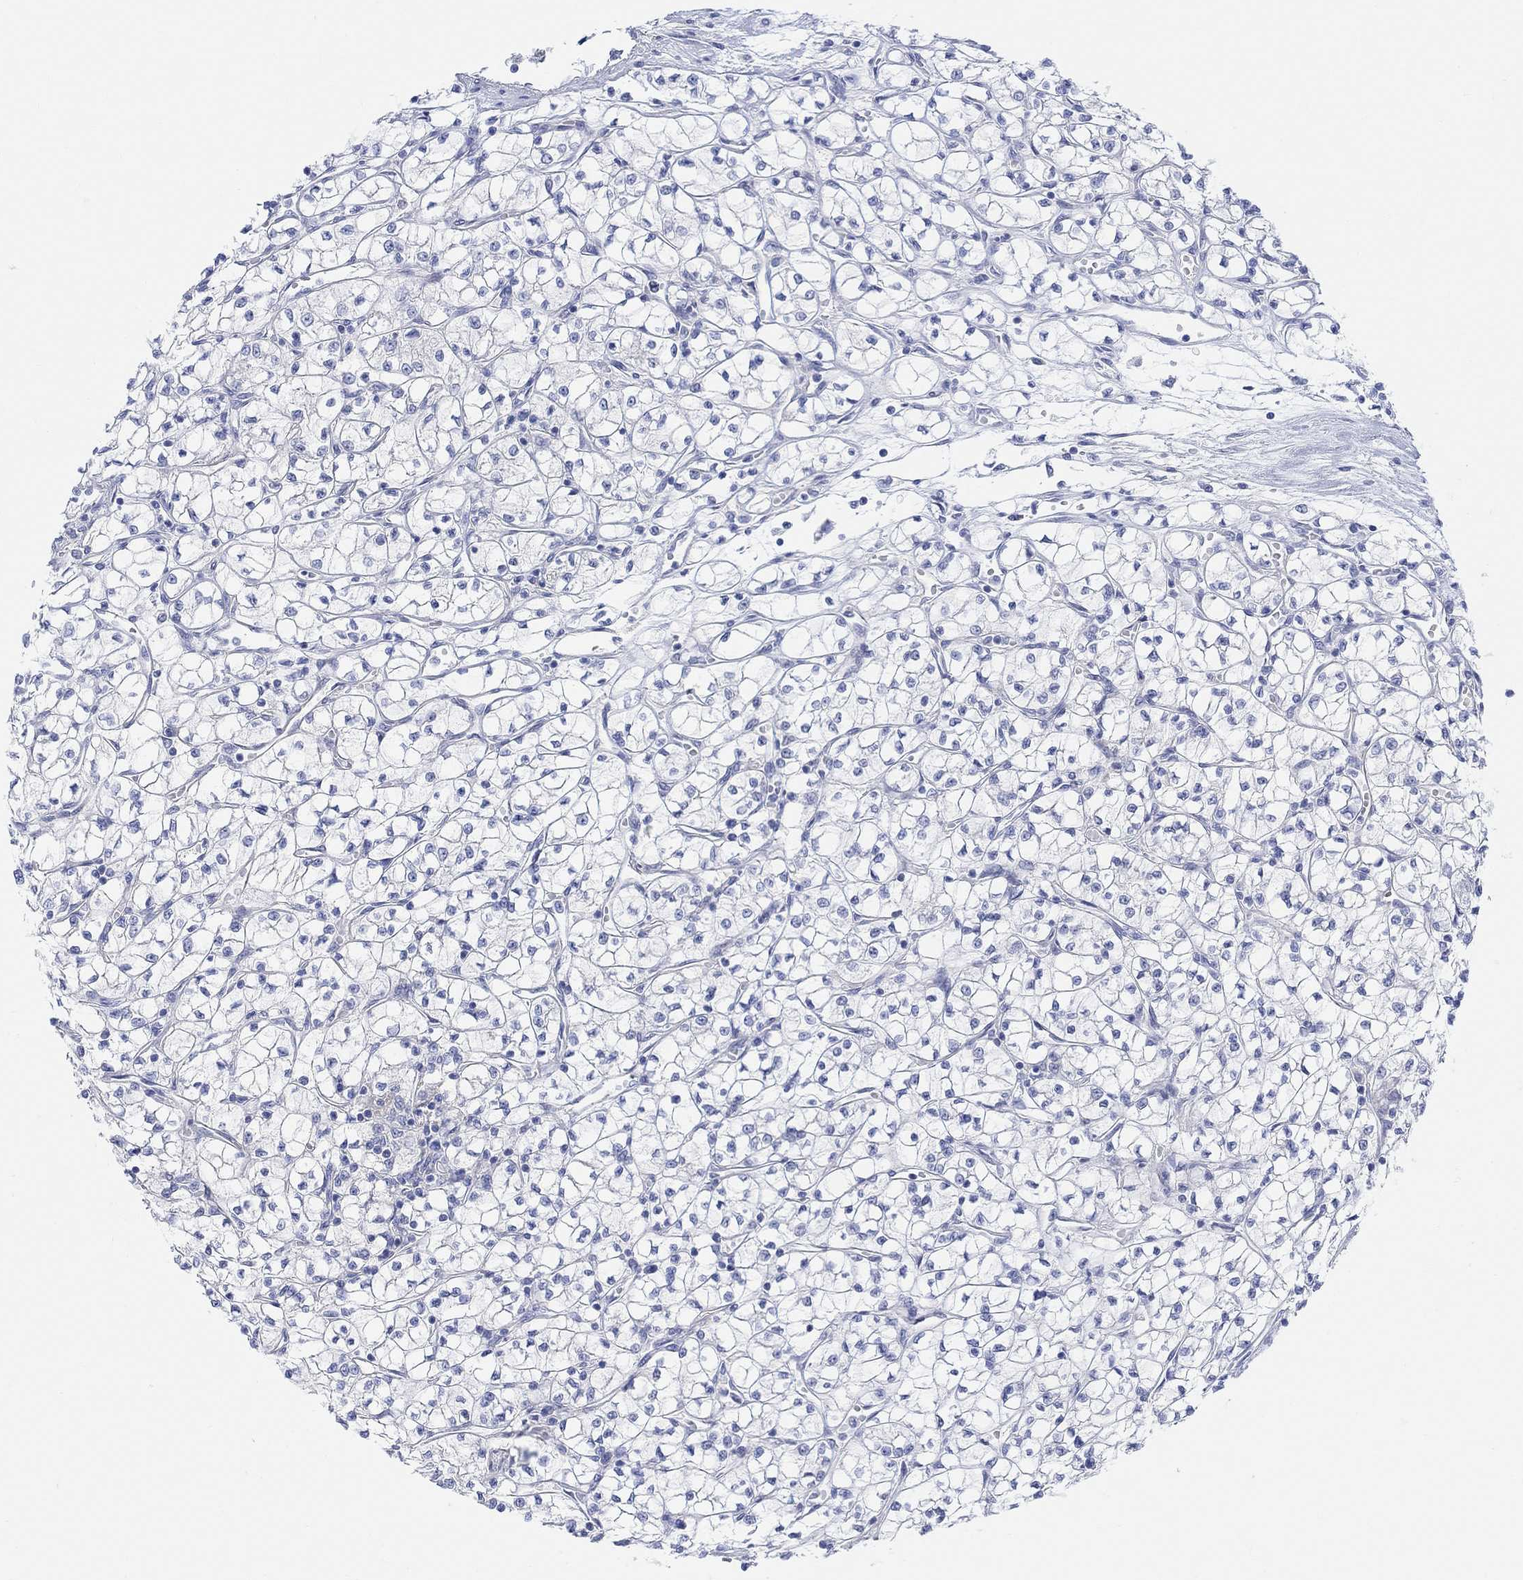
{"staining": {"intensity": "negative", "quantity": "none", "location": "none"}, "tissue": "renal cancer", "cell_type": "Tumor cells", "image_type": "cancer", "snomed": [{"axis": "morphology", "description": "Adenocarcinoma, NOS"}, {"axis": "topography", "description": "Kidney"}], "caption": "A photomicrograph of human adenocarcinoma (renal) is negative for staining in tumor cells. (DAB immunohistochemistry visualized using brightfield microscopy, high magnification).", "gene": "TLDC2", "patient": {"sex": "female", "age": 64}}